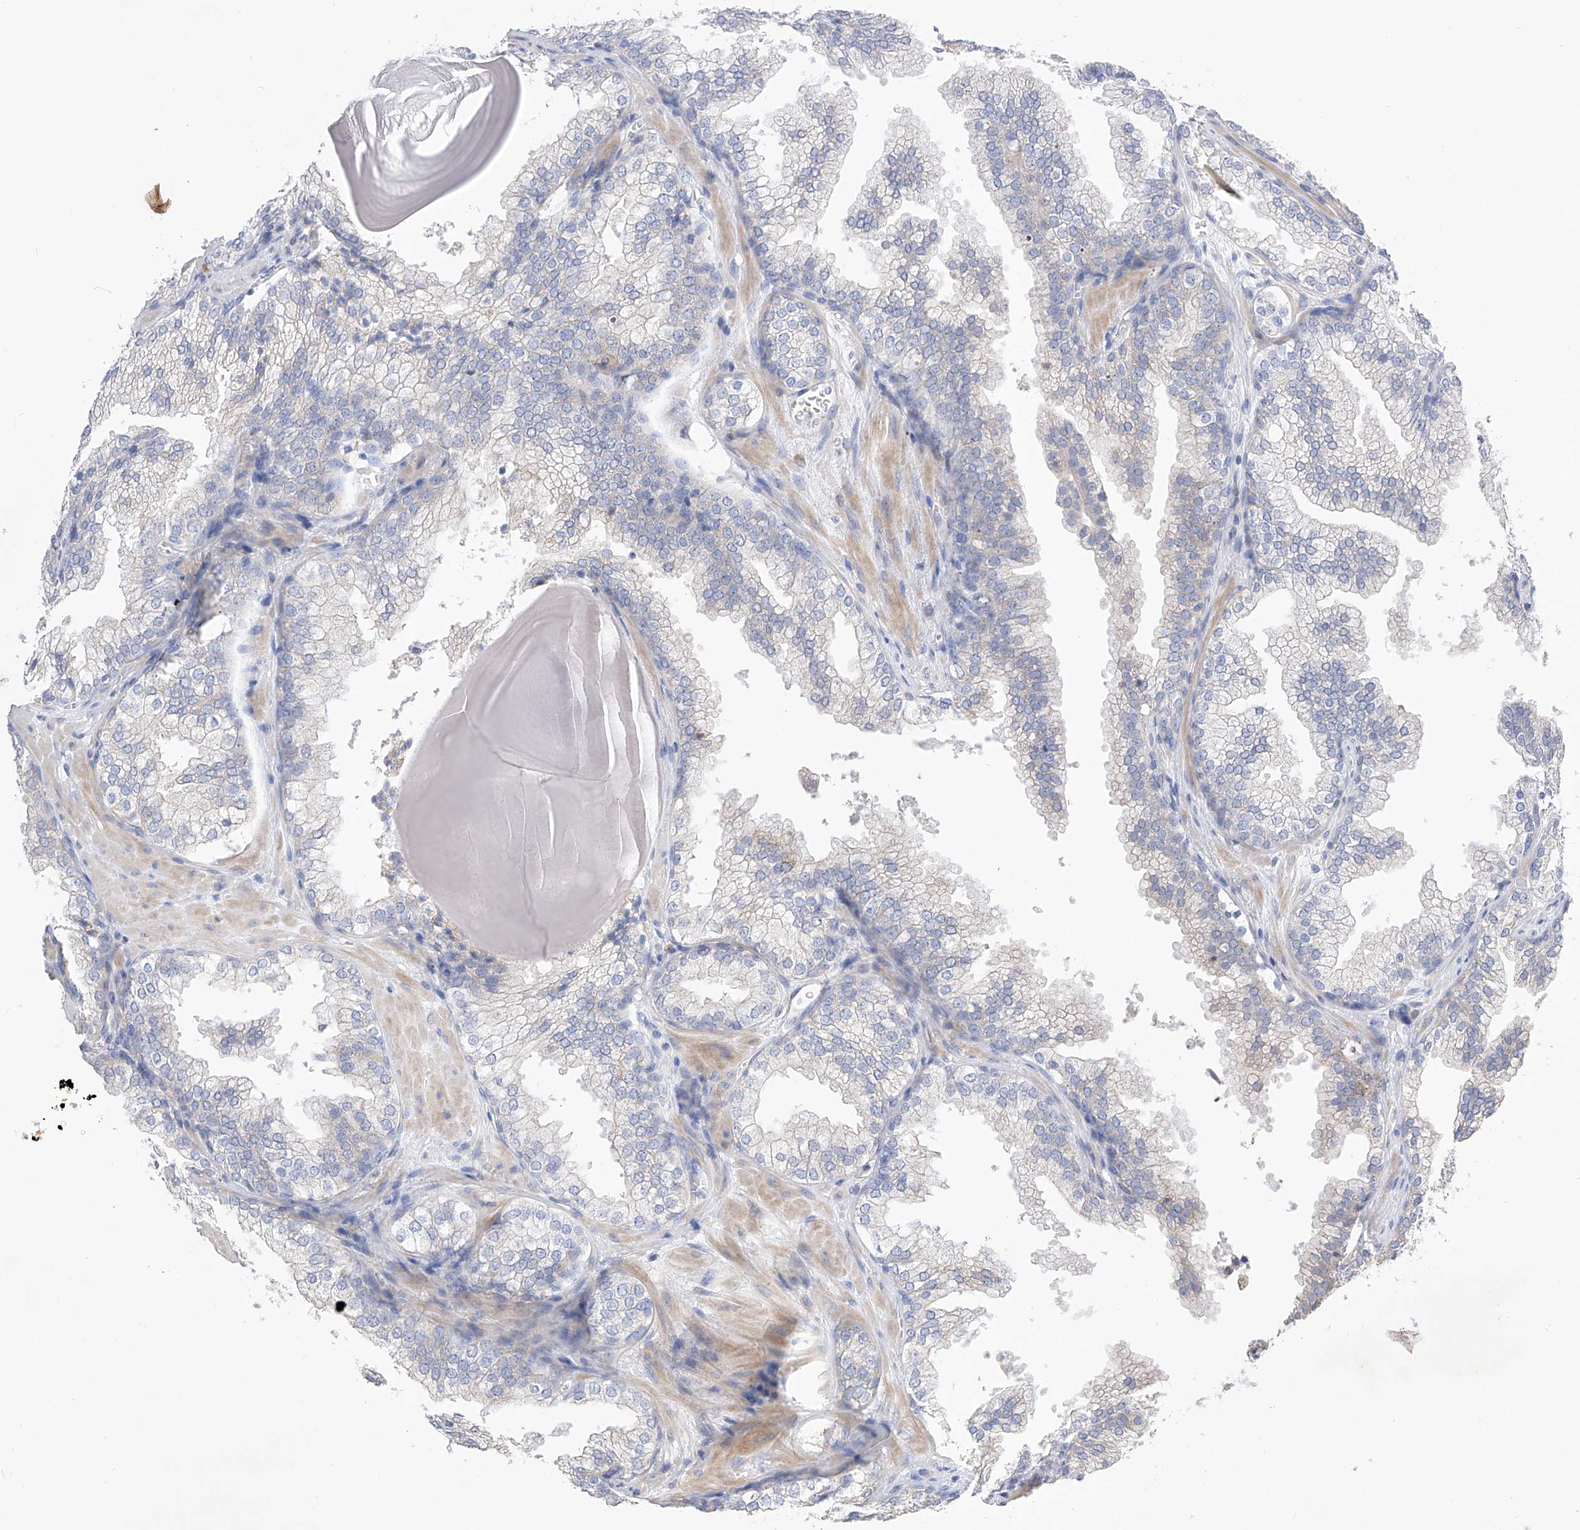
{"staining": {"intensity": "negative", "quantity": "none", "location": "none"}, "tissue": "prostate cancer", "cell_type": "Tumor cells", "image_type": "cancer", "snomed": [{"axis": "morphology", "description": "Adenocarcinoma, High grade"}, {"axis": "topography", "description": "Prostate"}], "caption": "Histopathology image shows no significant protein staining in tumor cells of adenocarcinoma (high-grade) (prostate).", "gene": "NFATC4", "patient": {"sex": "male", "age": 62}}